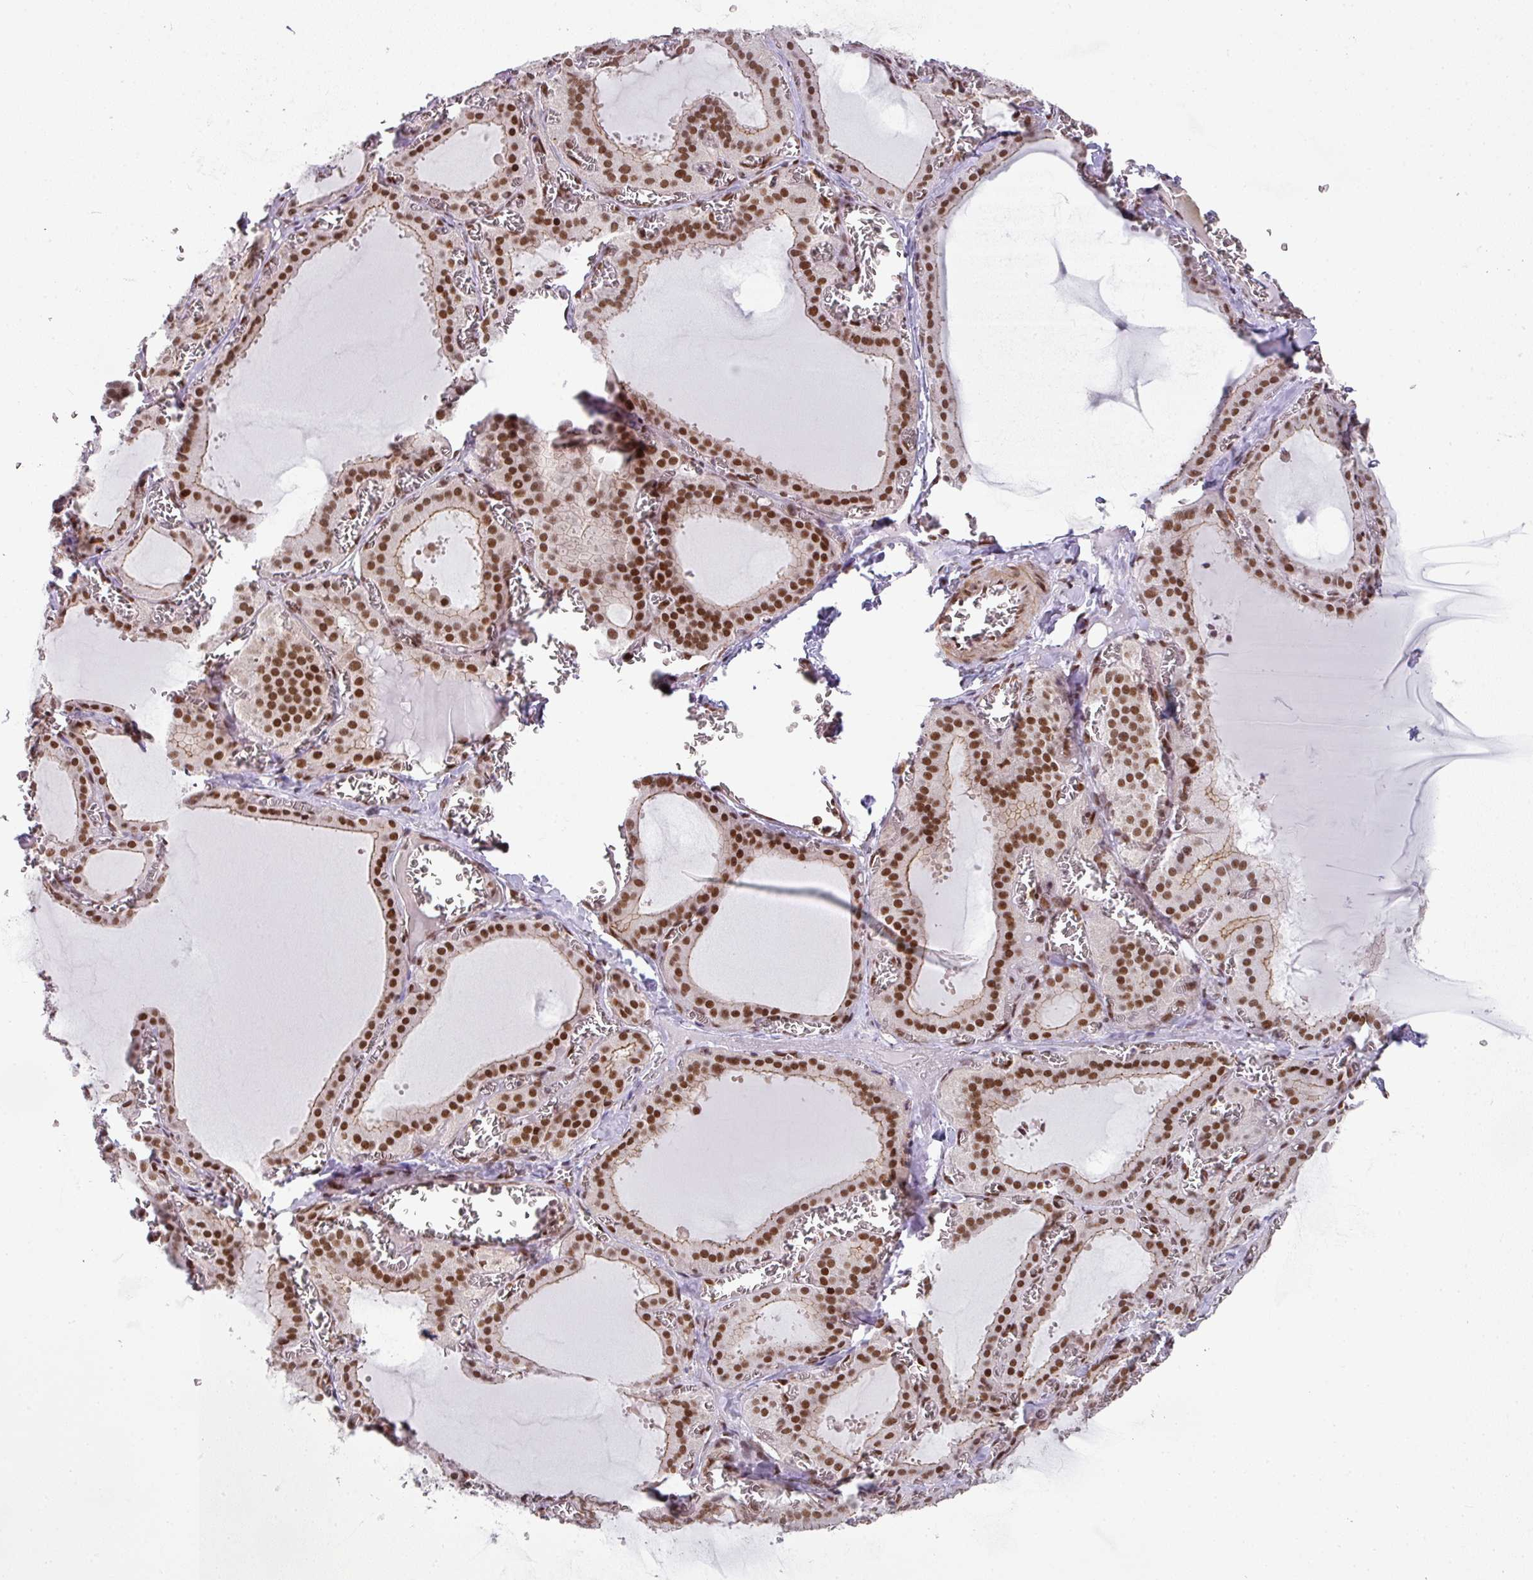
{"staining": {"intensity": "strong", "quantity": ">75%", "location": "nuclear"}, "tissue": "thyroid gland", "cell_type": "Glandular cells", "image_type": "normal", "snomed": [{"axis": "morphology", "description": "Normal tissue, NOS"}, {"axis": "topography", "description": "Thyroid gland"}], "caption": "Immunohistochemistry micrograph of benign thyroid gland: thyroid gland stained using immunohistochemistry (IHC) reveals high levels of strong protein expression localized specifically in the nuclear of glandular cells, appearing as a nuclear brown color.", "gene": "NCOA5", "patient": {"sex": "female", "age": 30}}